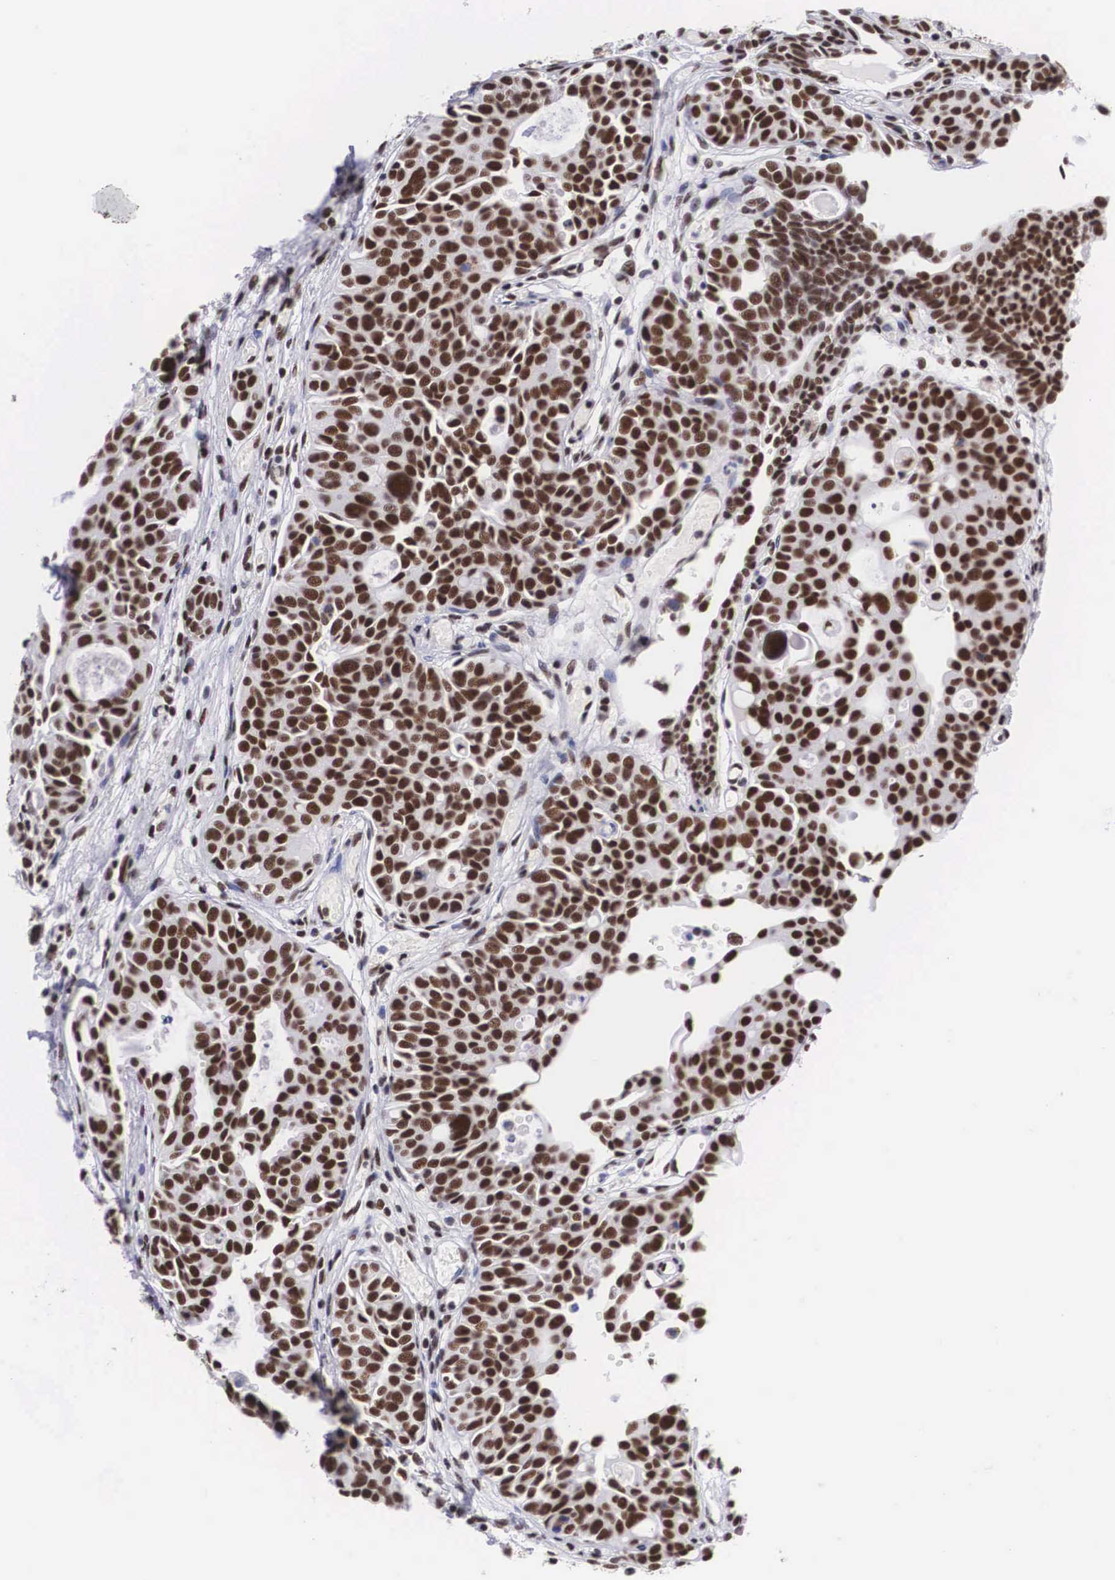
{"staining": {"intensity": "moderate", "quantity": ">75%", "location": "nuclear"}, "tissue": "urothelial cancer", "cell_type": "Tumor cells", "image_type": "cancer", "snomed": [{"axis": "morphology", "description": "Urothelial carcinoma, High grade"}, {"axis": "topography", "description": "Urinary bladder"}], "caption": "Immunohistochemistry histopathology image of neoplastic tissue: urothelial cancer stained using immunohistochemistry (IHC) shows medium levels of moderate protein expression localized specifically in the nuclear of tumor cells, appearing as a nuclear brown color.", "gene": "SF3A1", "patient": {"sex": "male", "age": 78}}